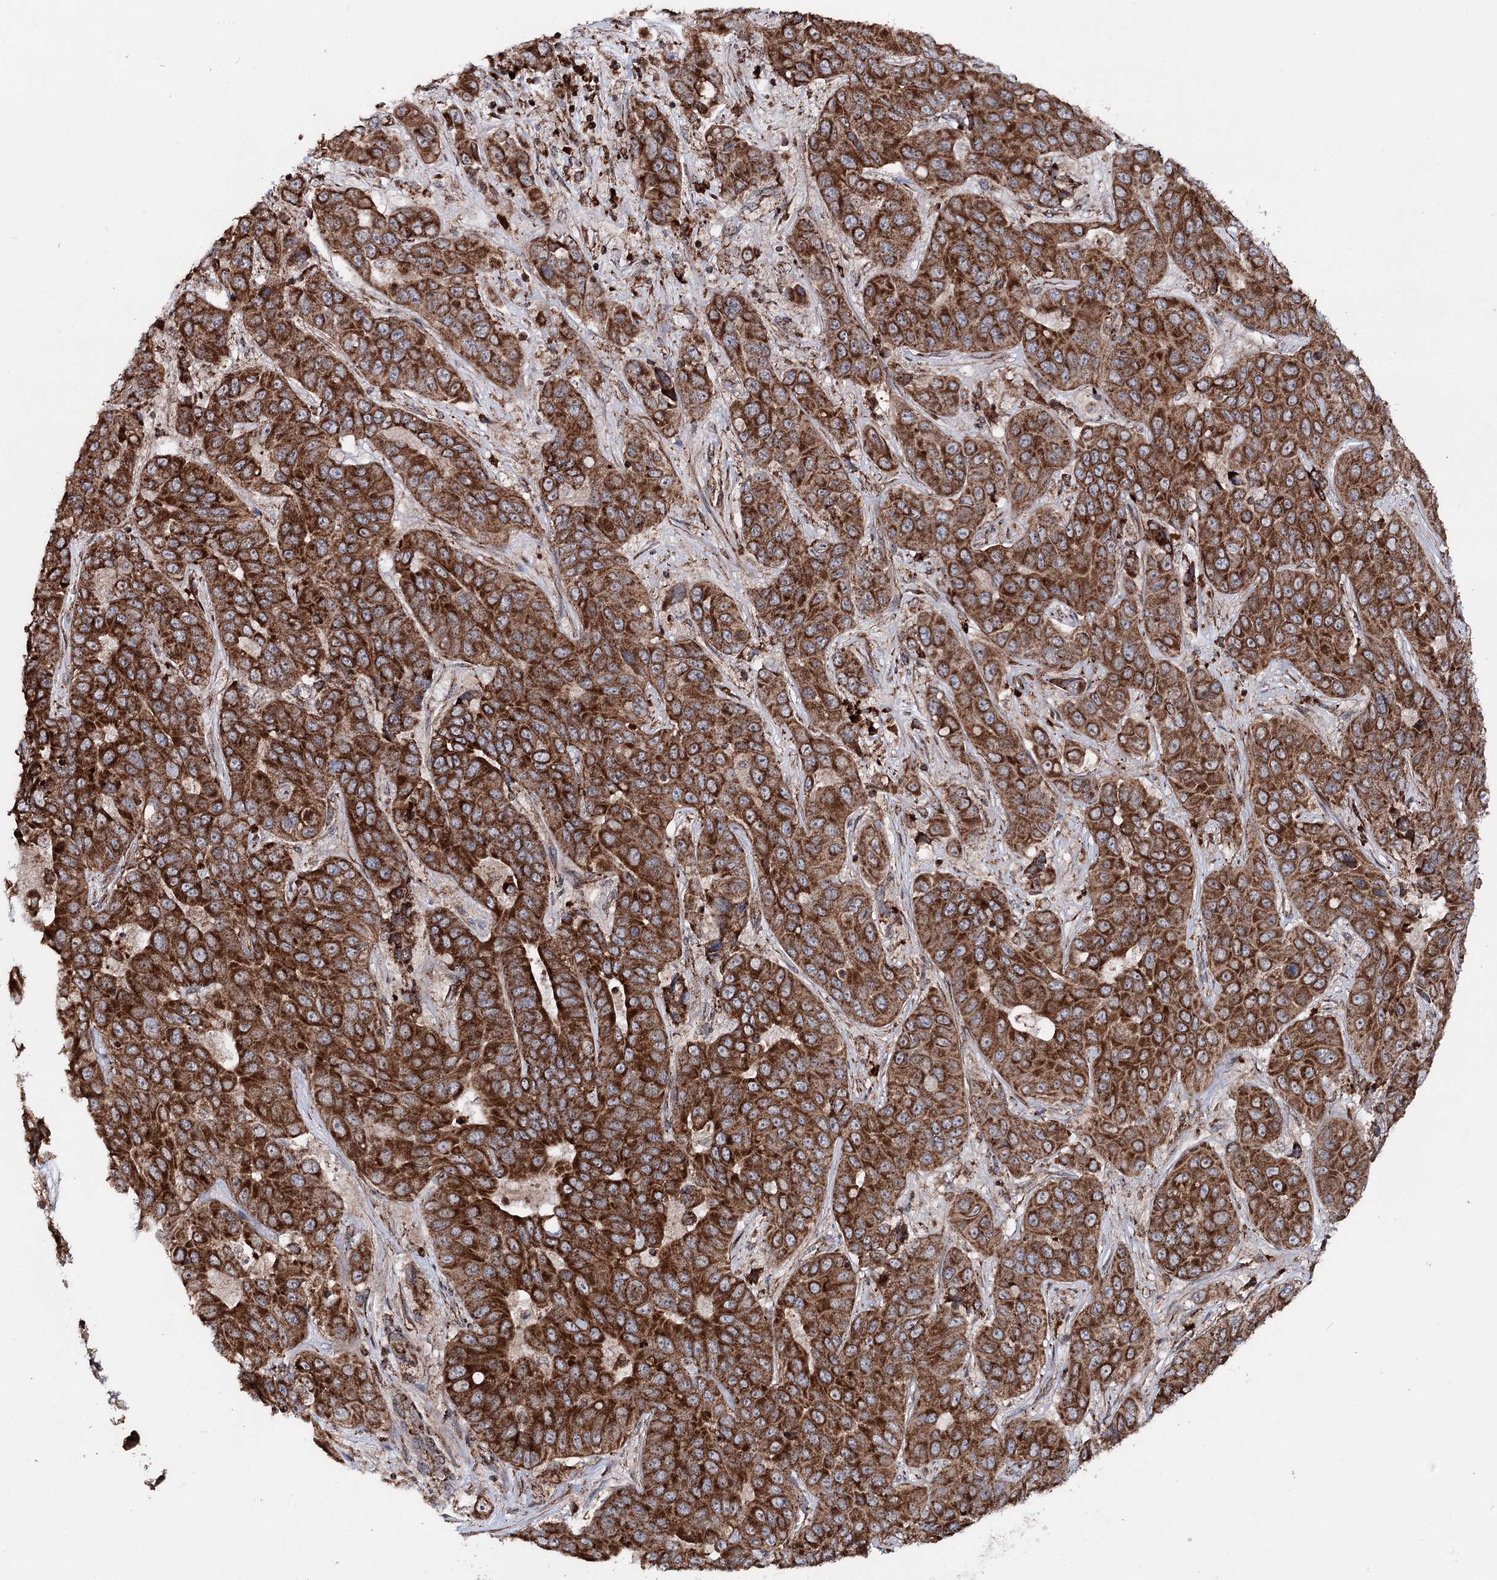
{"staining": {"intensity": "strong", "quantity": ">75%", "location": "cytoplasmic/membranous"}, "tissue": "liver cancer", "cell_type": "Tumor cells", "image_type": "cancer", "snomed": [{"axis": "morphology", "description": "Cholangiocarcinoma"}, {"axis": "topography", "description": "Liver"}], "caption": "Liver cancer (cholangiocarcinoma) stained with a brown dye shows strong cytoplasmic/membranous positive expression in about >75% of tumor cells.", "gene": "FGFR1OP2", "patient": {"sex": "female", "age": 52}}